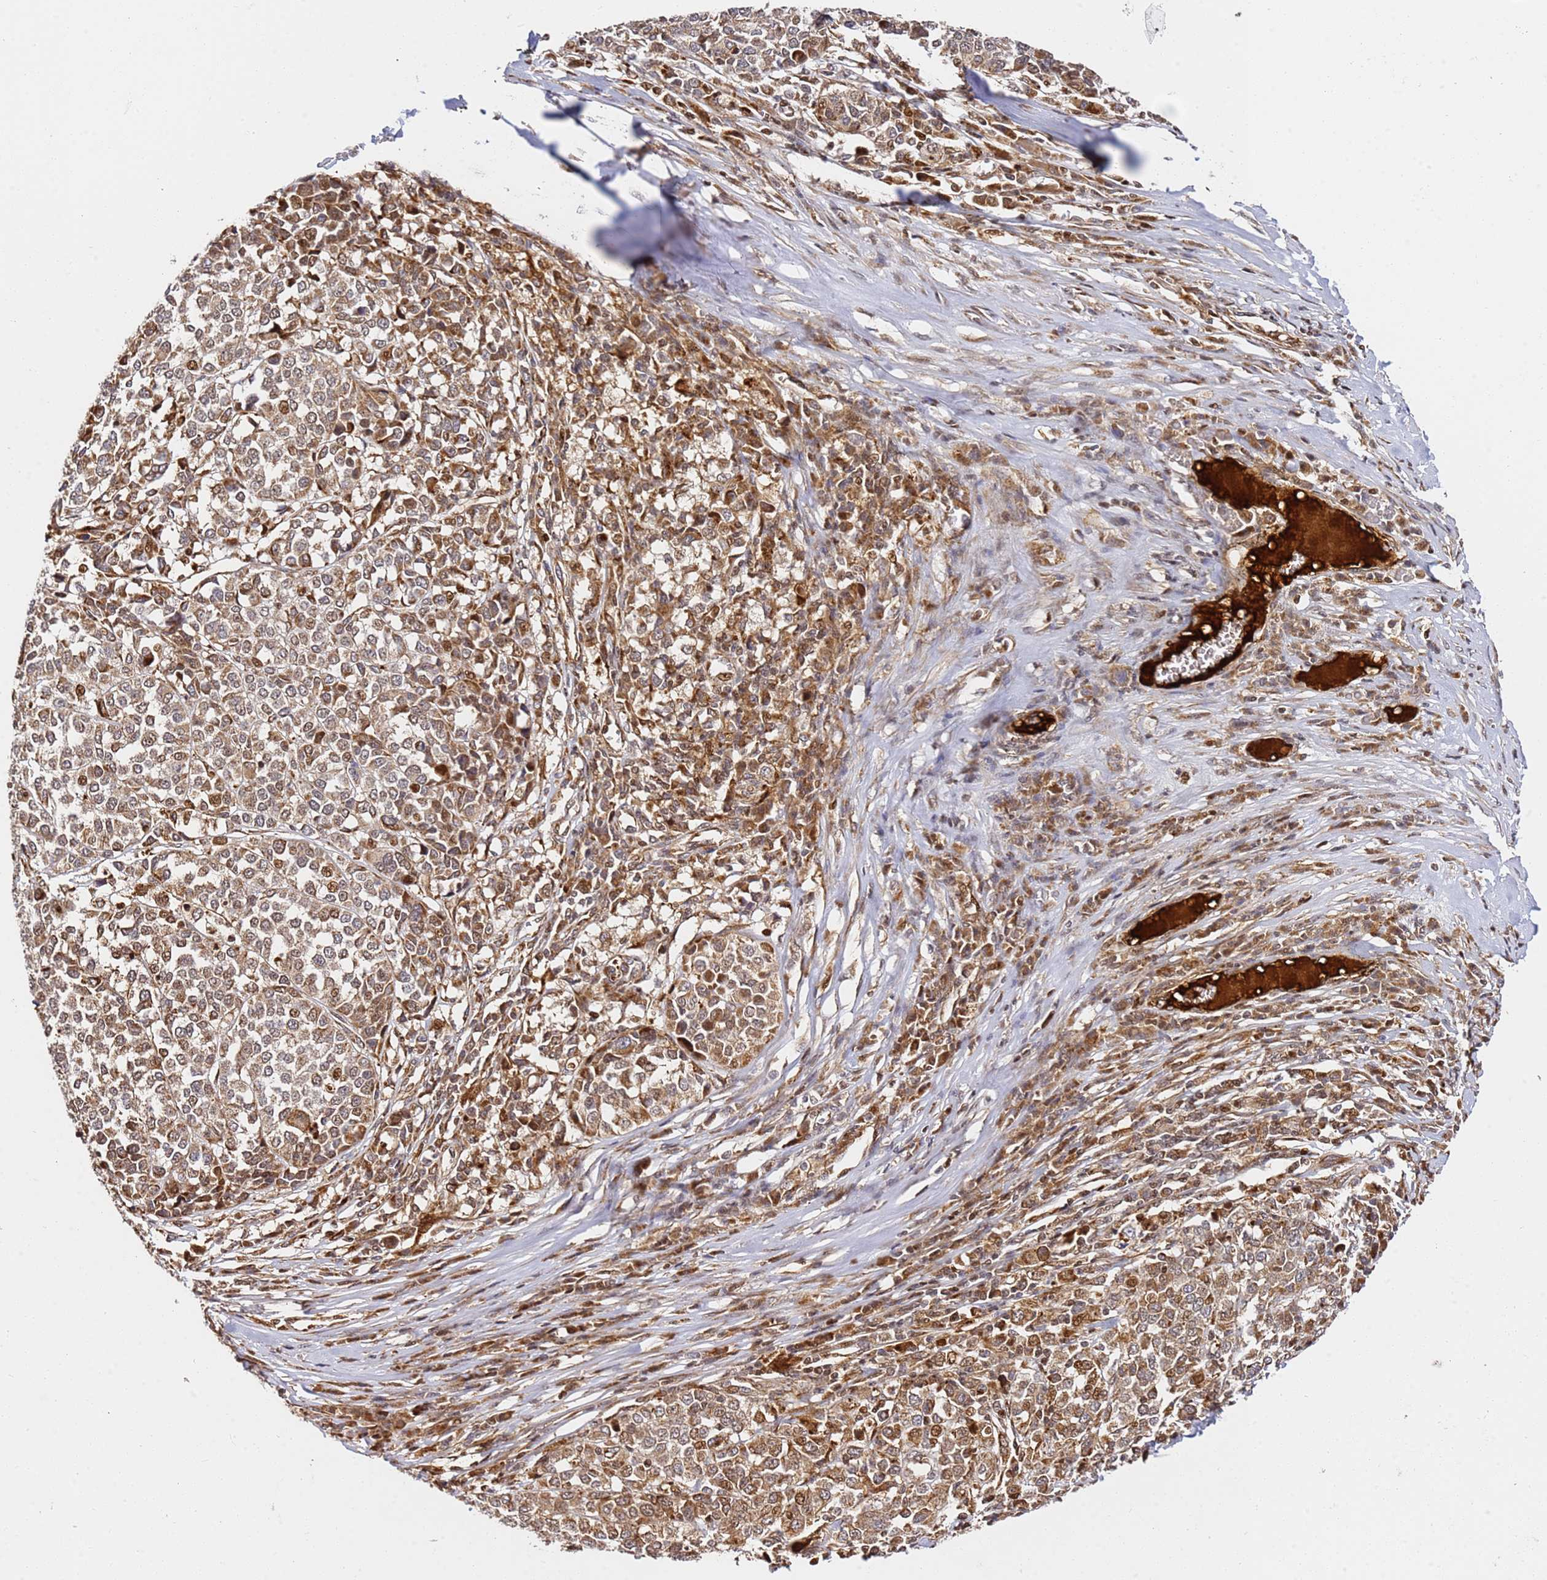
{"staining": {"intensity": "moderate", "quantity": ">75%", "location": "cytoplasmic/membranous,nuclear"}, "tissue": "melanoma", "cell_type": "Tumor cells", "image_type": "cancer", "snomed": [{"axis": "morphology", "description": "Malignant melanoma, Metastatic site"}, {"axis": "topography", "description": "Lymph node"}], "caption": "Protein staining shows moderate cytoplasmic/membranous and nuclear staining in approximately >75% of tumor cells in melanoma.", "gene": "SMOX", "patient": {"sex": "male", "age": 44}}